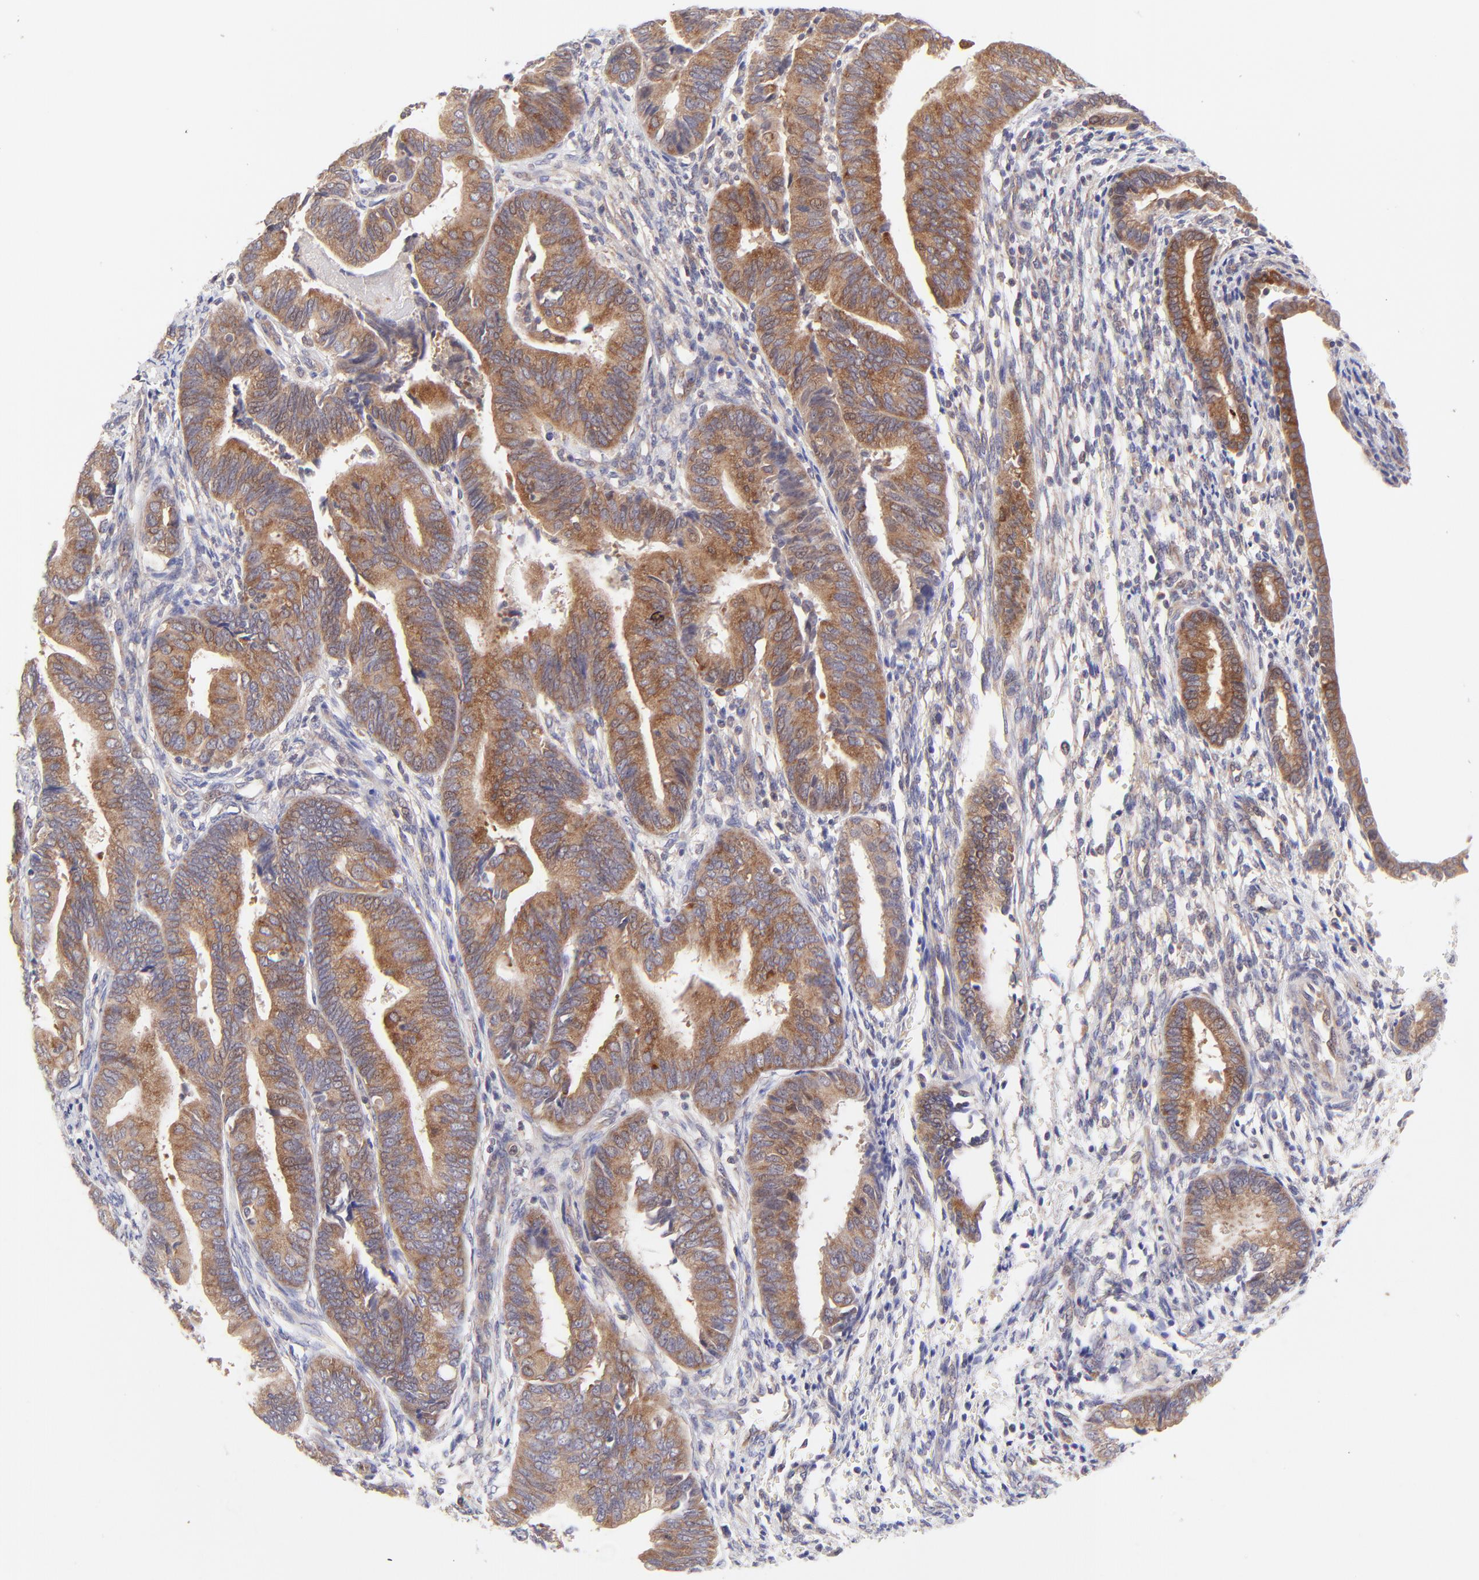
{"staining": {"intensity": "moderate", "quantity": ">75%", "location": "cytoplasmic/membranous"}, "tissue": "endometrial cancer", "cell_type": "Tumor cells", "image_type": "cancer", "snomed": [{"axis": "morphology", "description": "Adenocarcinoma, NOS"}, {"axis": "topography", "description": "Endometrium"}], "caption": "Endometrial cancer stained for a protein (brown) demonstrates moderate cytoplasmic/membranous positive staining in approximately >75% of tumor cells.", "gene": "TNRC6B", "patient": {"sex": "female", "age": 63}}